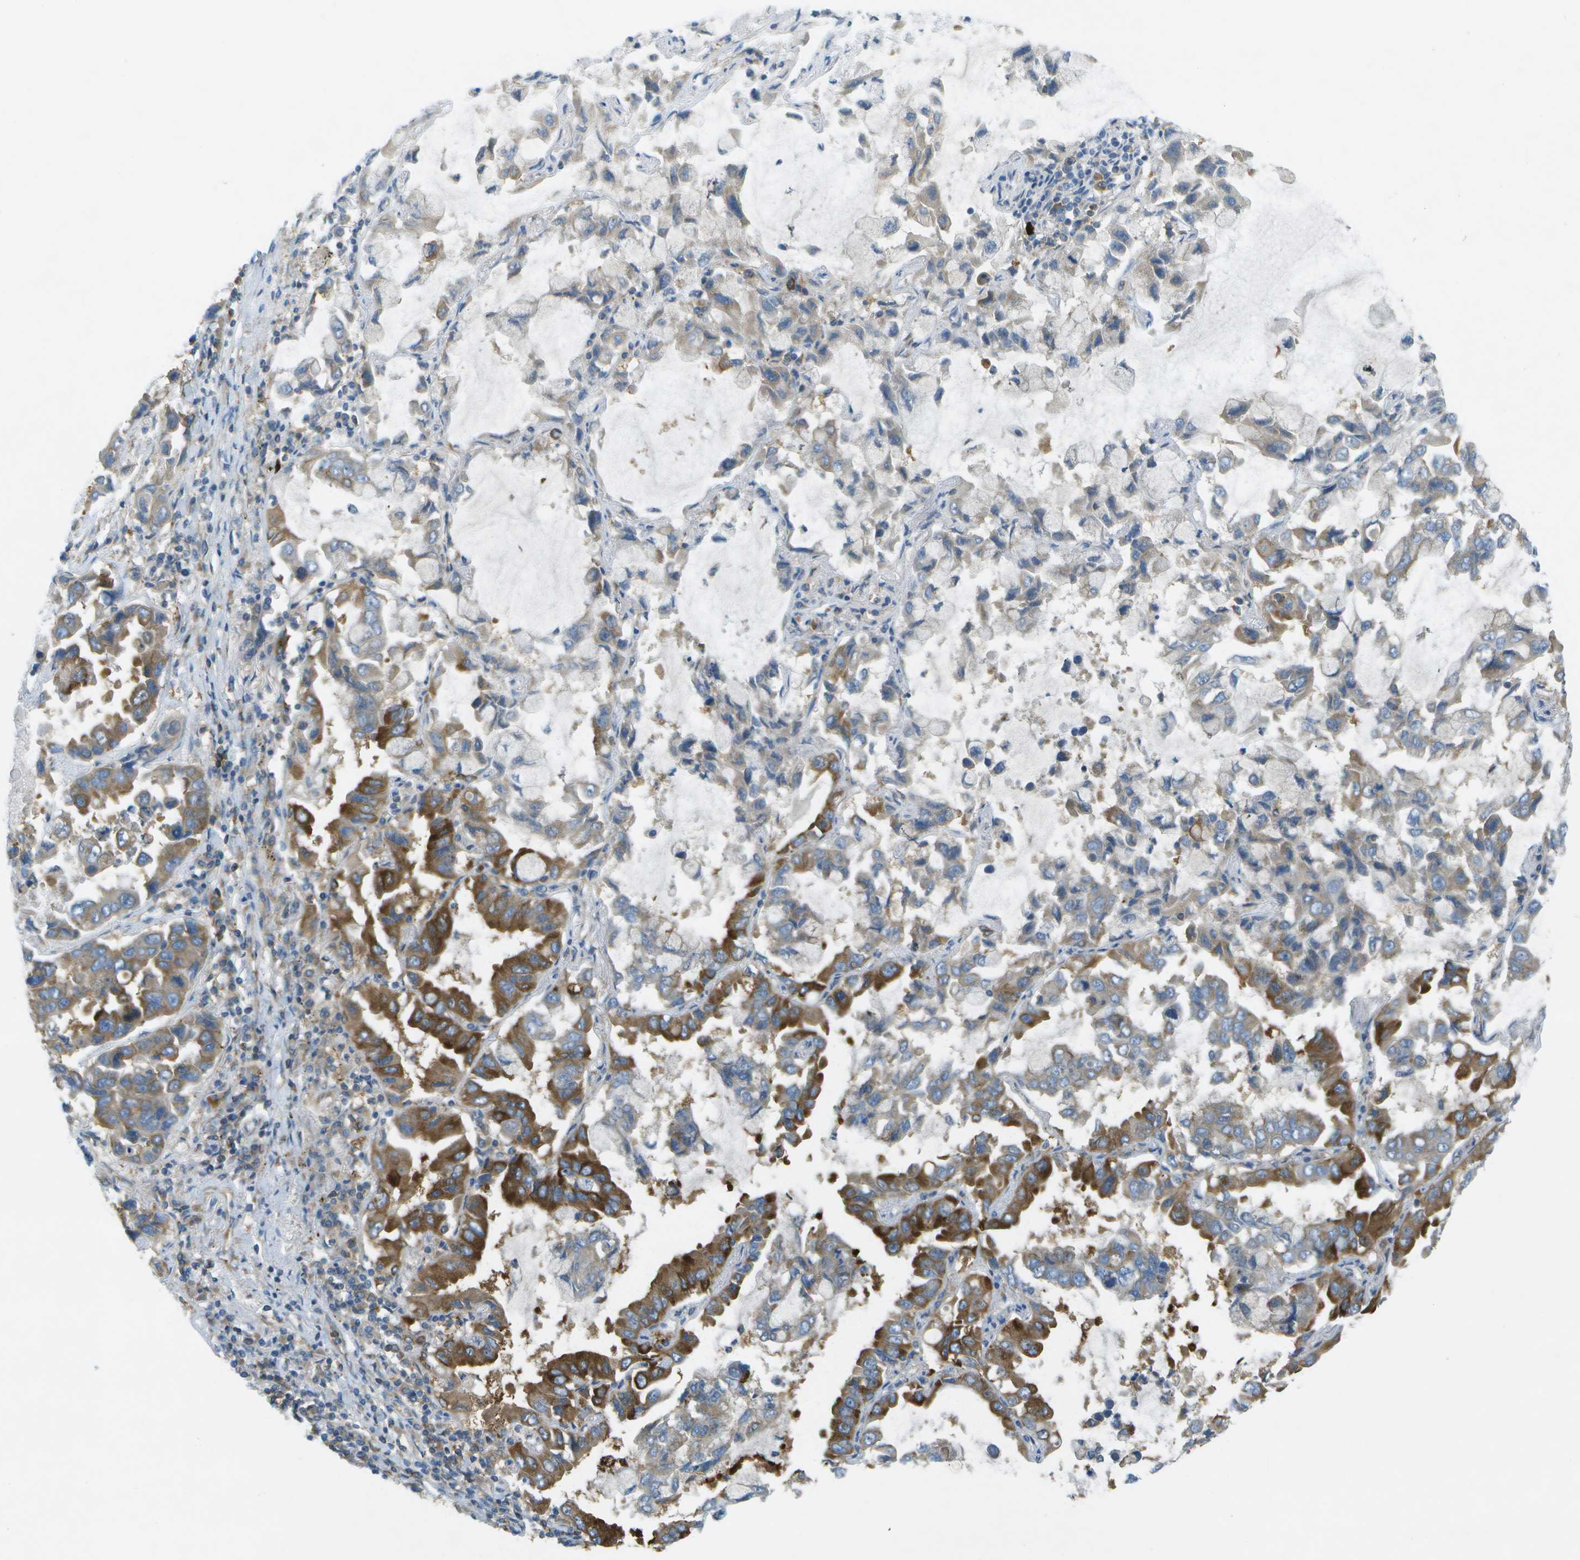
{"staining": {"intensity": "strong", "quantity": "25%-75%", "location": "cytoplasmic/membranous"}, "tissue": "lung cancer", "cell_type": "Tumor cells", "image_type": "cancer", "snomed": [{"axis": "morphology", "description": "Adenocarcinoma, NOS"}, {"axis": "topography", "description": "Lung"}], "caption": "Immunohistochemistry (IHC) (DAB) staining of human adenocarcinoma (lung) demonstrates strong cytoplasmic/membranous protein positivity in about 25%-75% of tumor cells. Immunohistochemistry (IHC) stains the protein of interest in brown and the nuclei are stained blue.", "gene": "WNK2", "patient": {"sex": "male", "age": 64}}